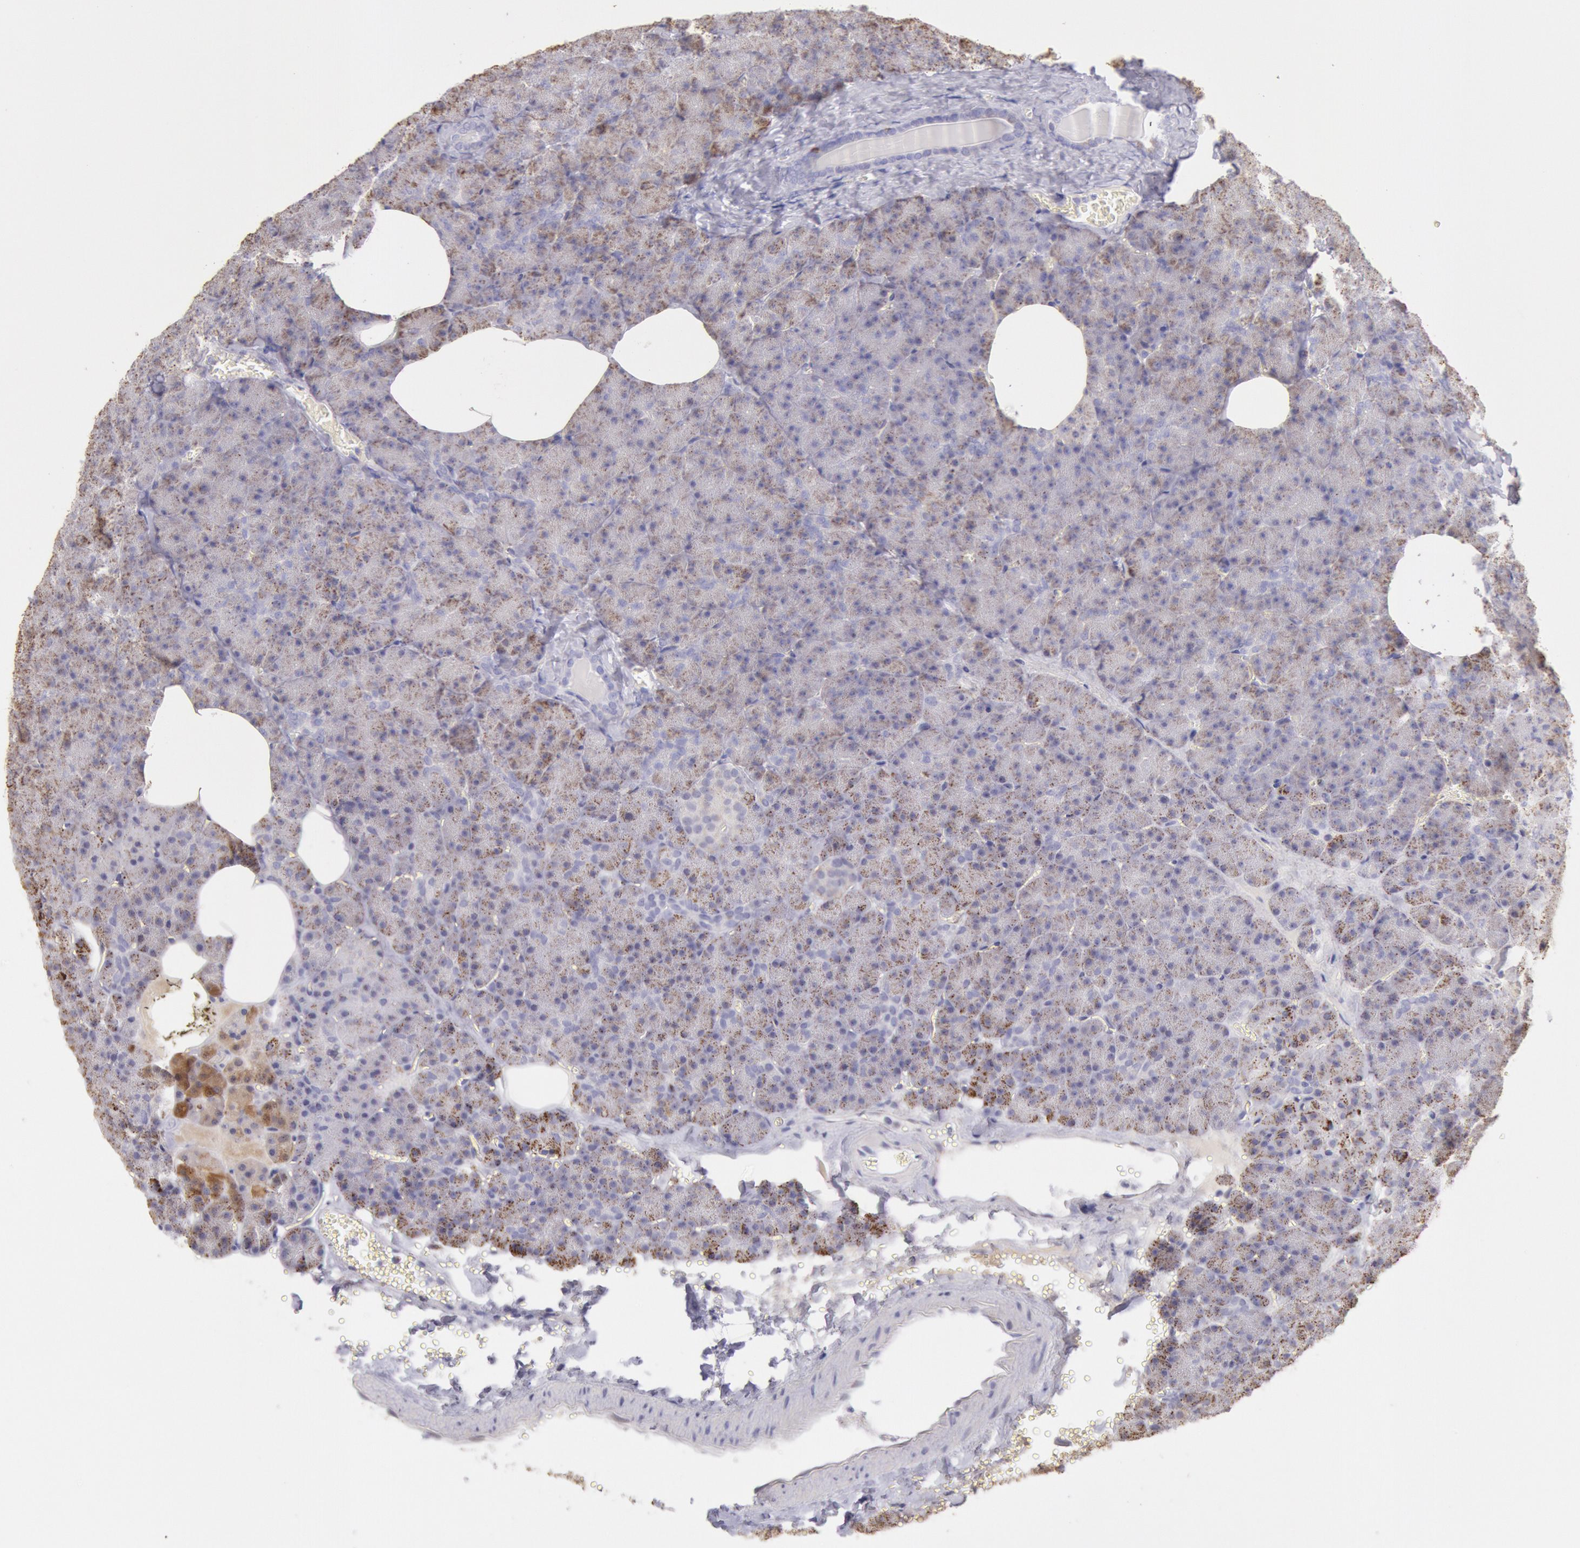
{"staining": {"intensity": "moderate", "quantity": "25%-75%", "location": "cytoplasmic/membranous"}, "tissue": "pancreas", "cell_type": "Exocrine glandular cells", "image_type": "normal", "snomed": [{"axis": "morphology", "description": "Normal tissue, NOS"}, {"axis": "topography", "description": "Pancreas"}], "caption": "This is an image of IHC staining of unremarkable pancreas, which shows moderate expression in the cytoplasmic/membranous of exocrine glandular cells.", "gene": "FRMD6", "patient": {"sex": "female", "age": 35}}